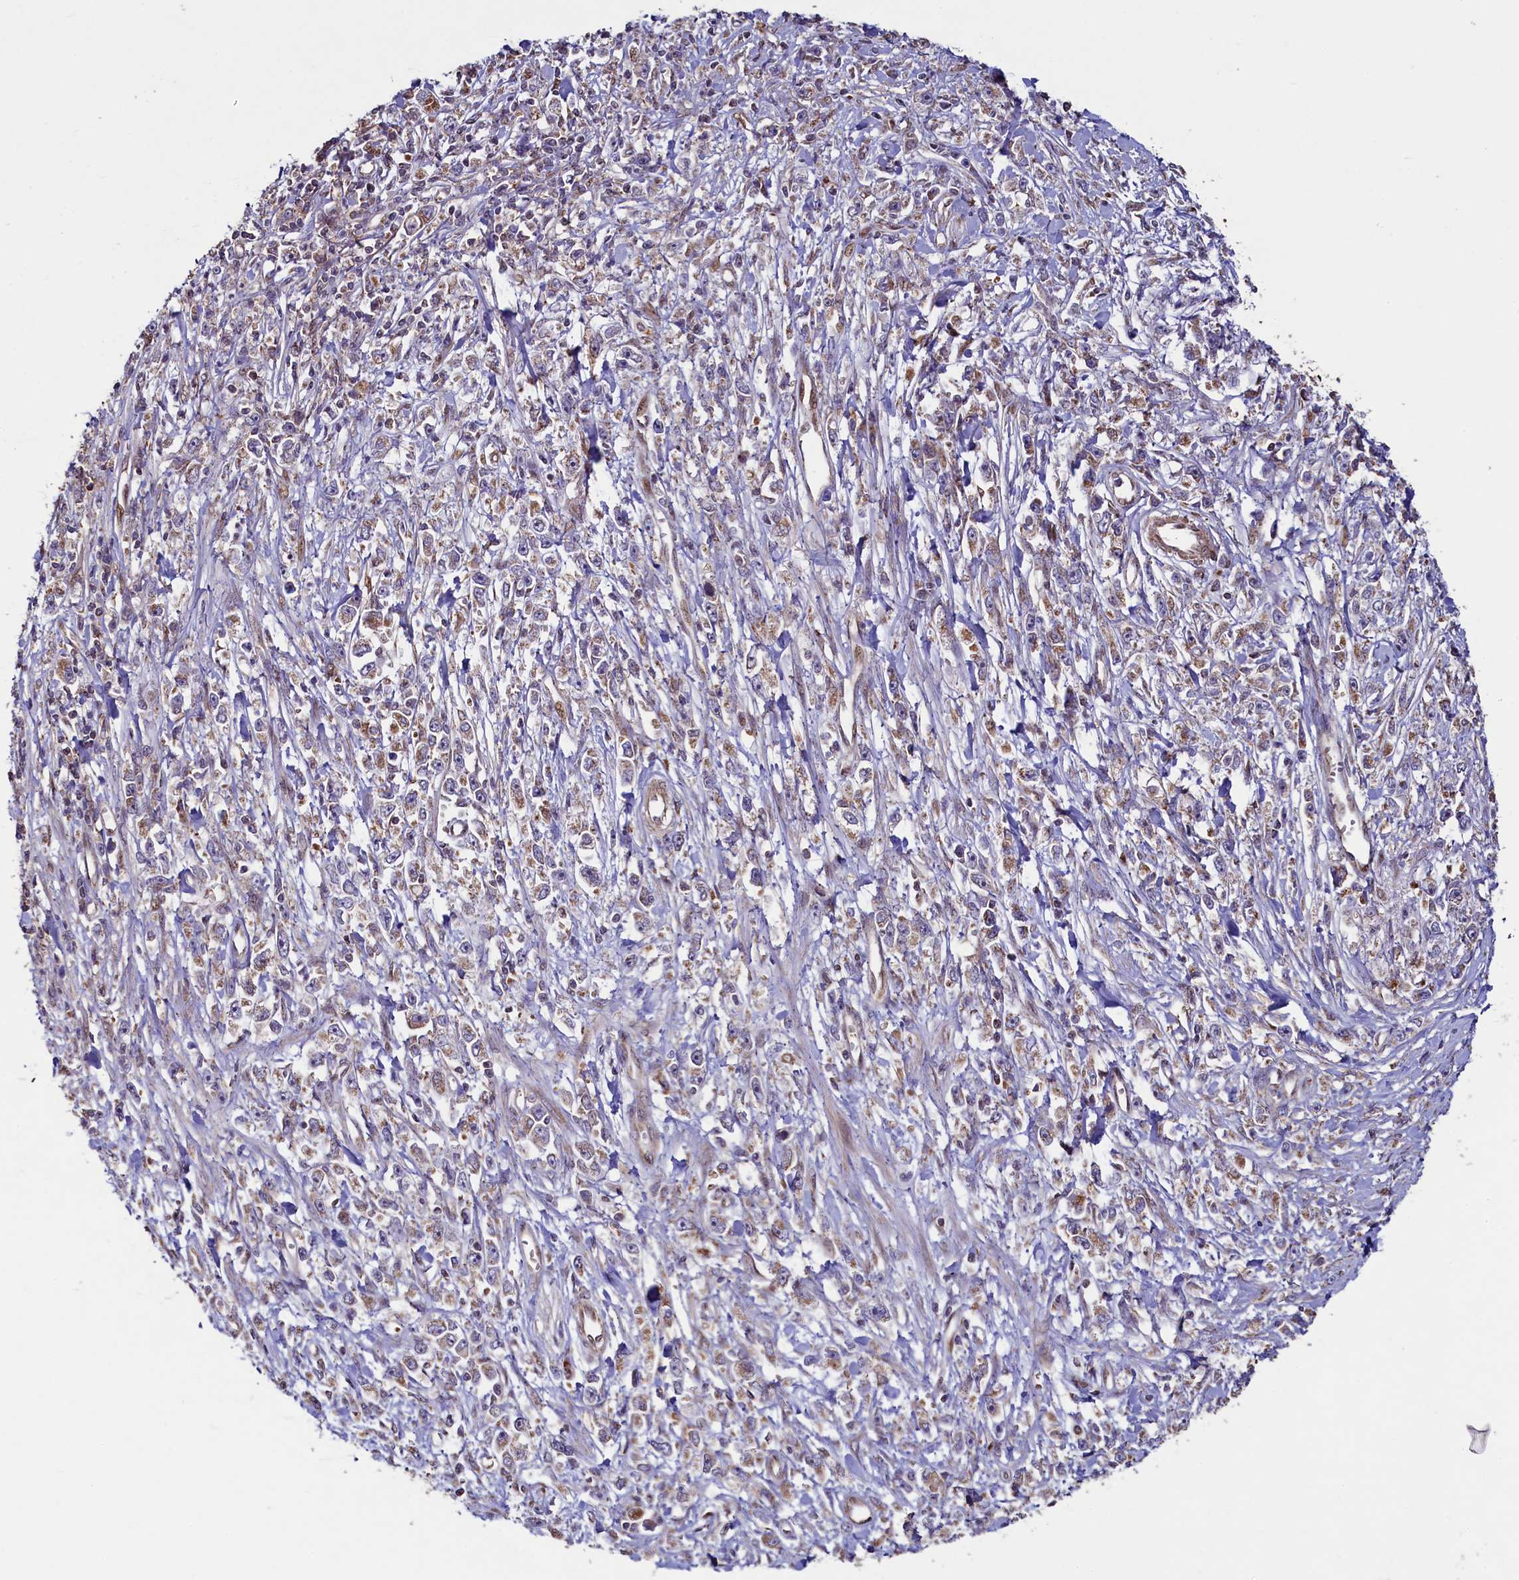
{"staining": {"intensity": "weak", "quantity": "25%-75%", "location": "cytoplasmic/membranous"}, "tissue": "stomach cancer", "cell_type": "Tumor cells", "image_type": "cancer", "snomed": [{"axis": "morphology", "description": "Adenocarcinoma, NOS"}, {"axis": "topography", "description": "Stomach"}], "caption": "This photomicrograph exhibits immunohistochemistry staining of human stomach adenocarcinoma, with low weak cytoplasmic/membranous expression in approximately 25%-75% of tumor cells.", "gene": "ZNF577", "patient": {"sex": "female", "age": 59}}